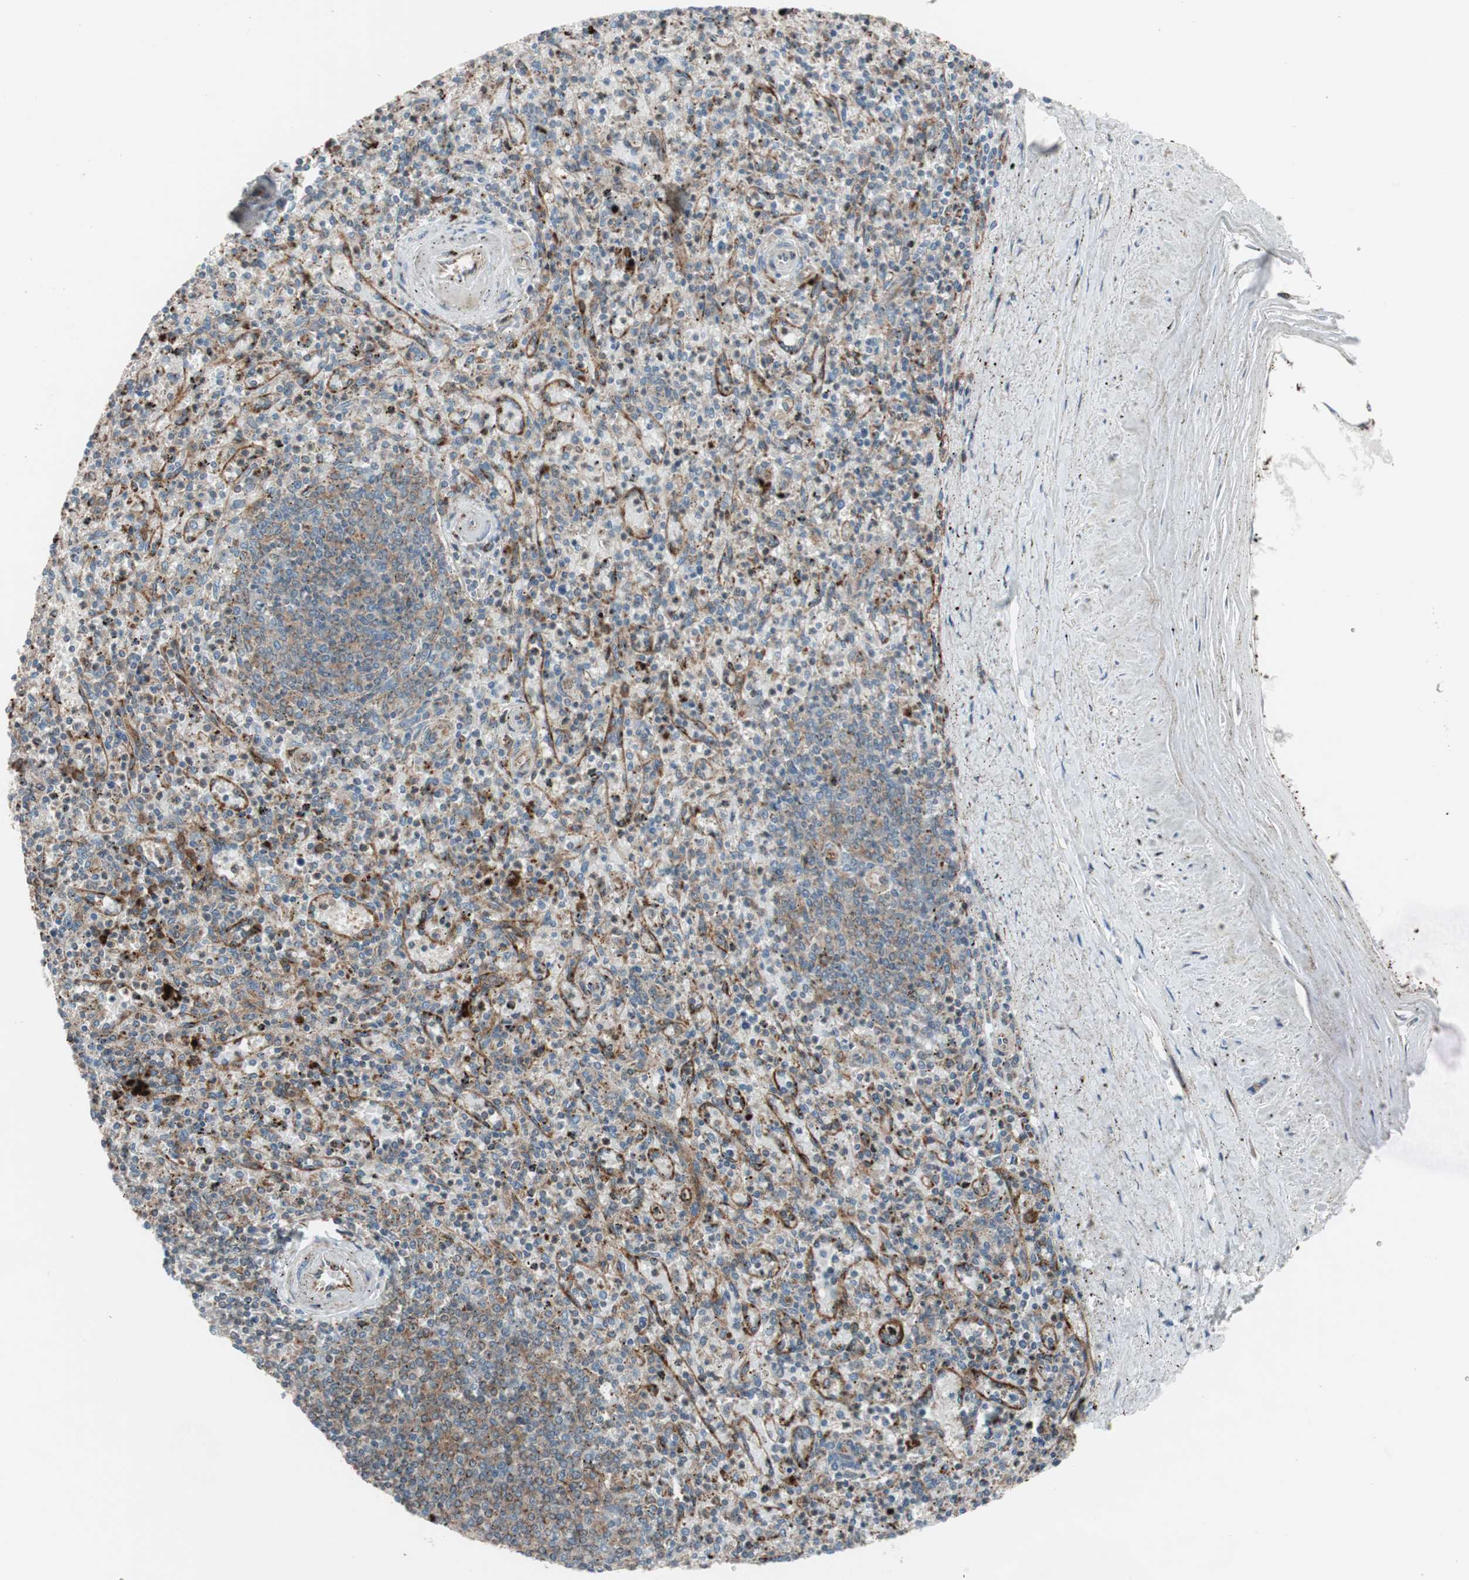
{"staining": {"intensity": "negative", "quantity": "none", "location": "none"}, "tissue": "spleen", "cell_type": "Cells in red pulp", "image_type": "normal", "snomed": [{"axis": "morphology", "description": "Normal tissue, NOS"}, {"axis": "topography", "description": "Spleen"}], "caption": "A histopathology image of spleen stained for a protein shows no brown staining in cells in red pulp.", "gene": "CCL14", "patient": {"sex": "male", "age": 72}}